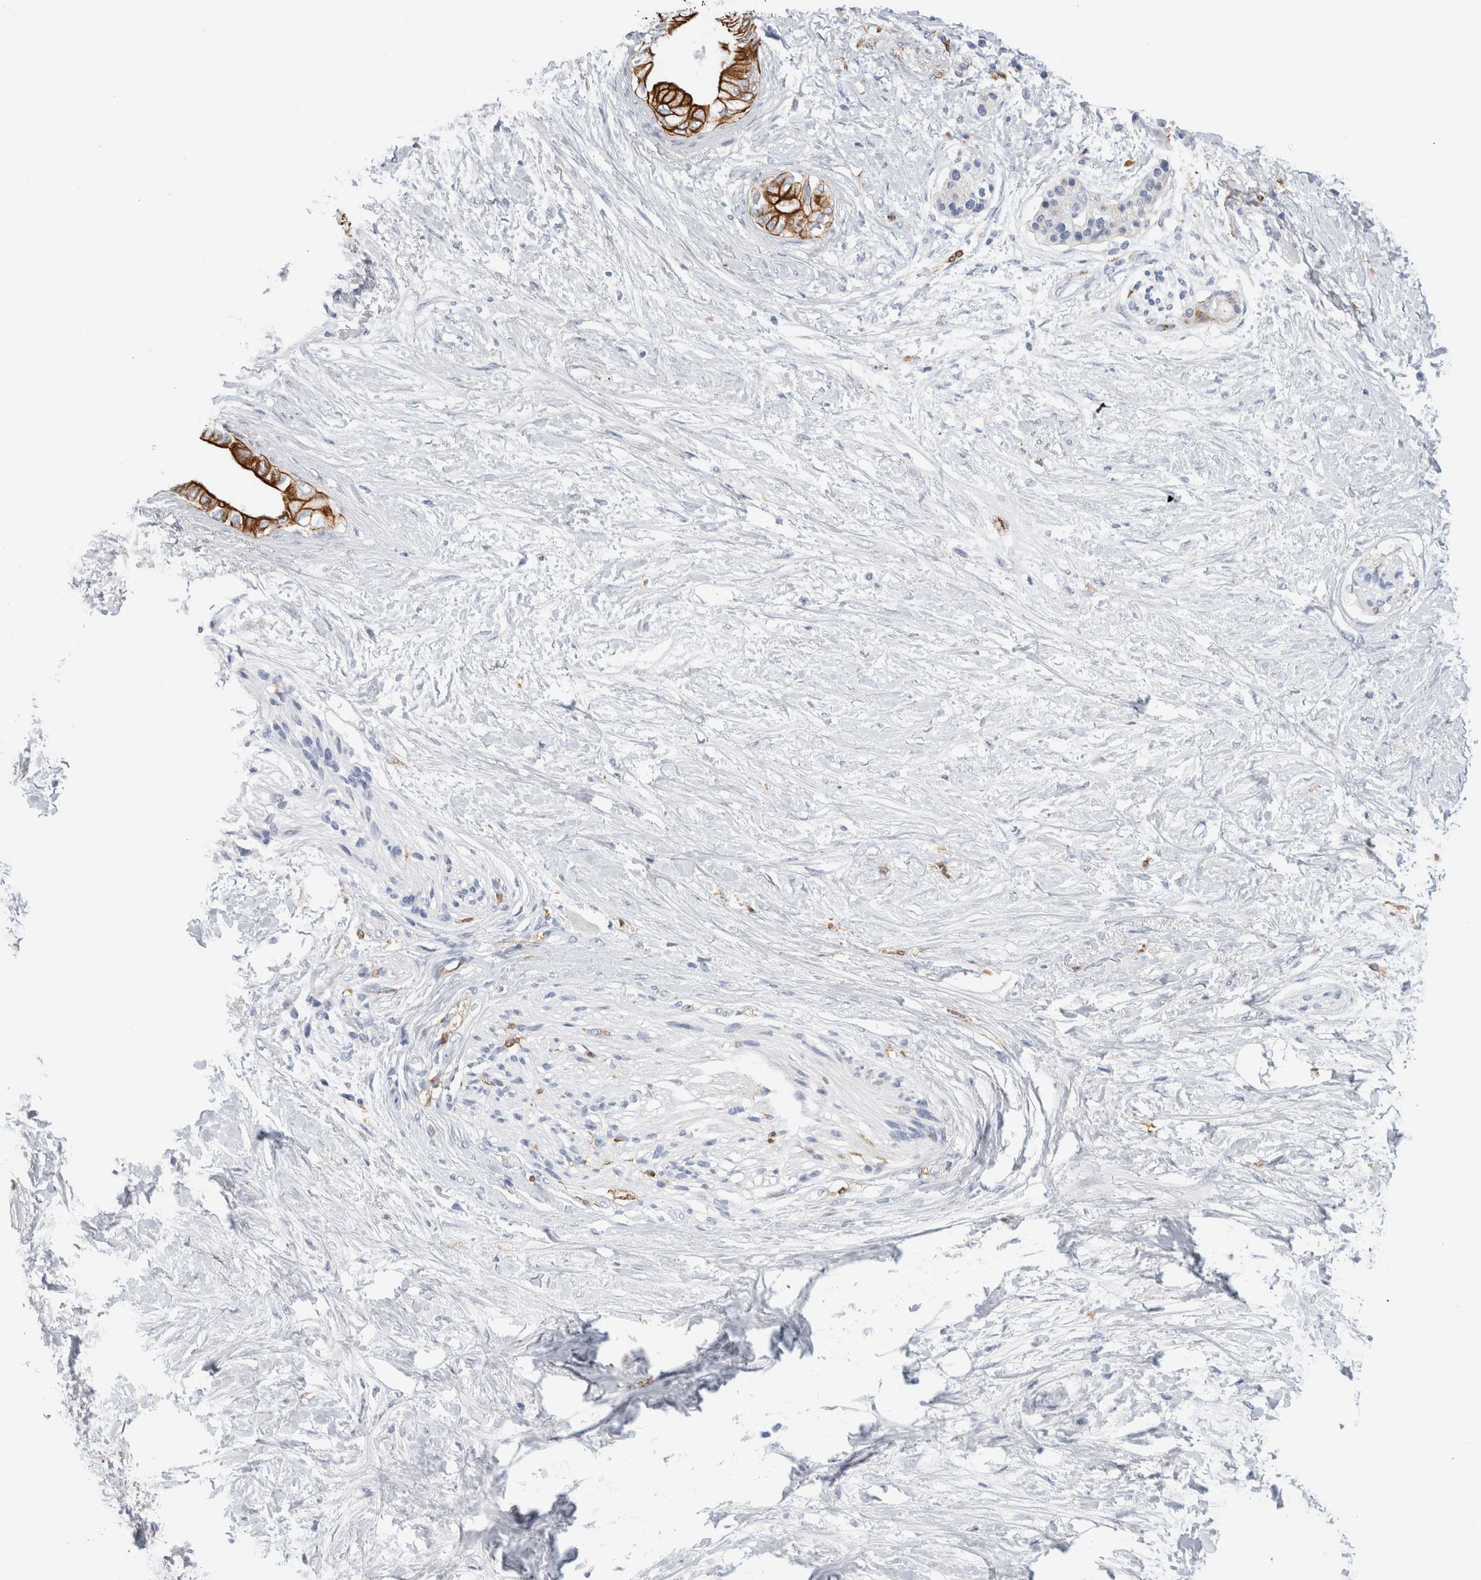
{"staining": {"intensity": "strong", "quantity": ">75%", "location": "cytoplasmic/membranous"}, "tissue": "pancreatic cancer", "cell_type": "Tumor cells", "image_type": "cancer", "snomed": [{"axis": "morphology", "description": "Normal tissue, NOS"}, {"axis": "morphology", "description": "Adenocarcinoma, NOS"}, {"axis": "topography", "description": "Pancreas"}, {"axis": "topography", "description": "Duodenum"}], "caption": "Pancreatic cancer (adenocarcinoma) tissue reveals strong cytoplasmic/membranous staining in approximately >75% of tumor cells (Brightfield microscopy of DAB IHC at high magnification).", "gene": "SLC20A2", "patient": {"sex": "female", "age": 60}}